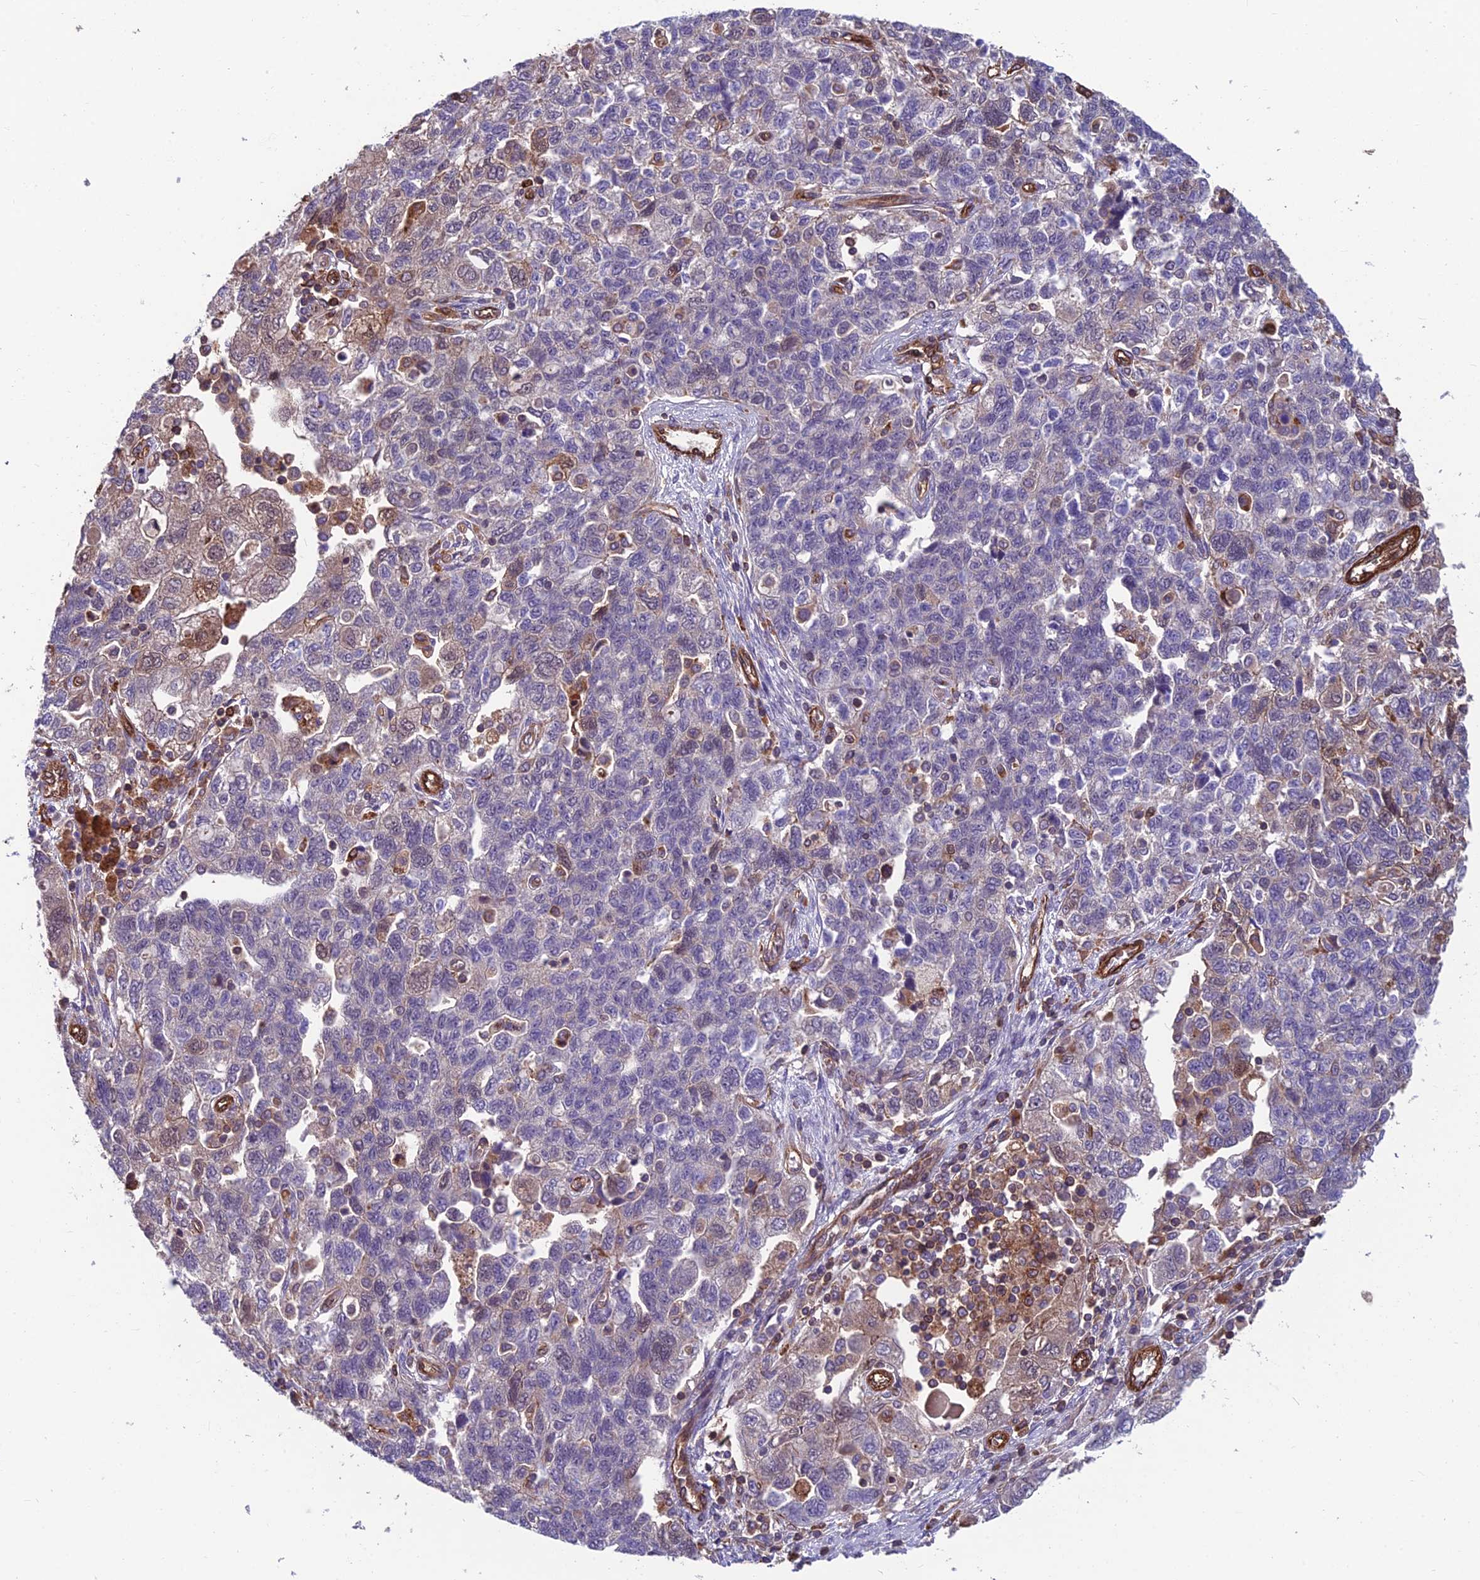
{"staining": {"intensity": "weak", "quantity": "<25%", "location": "cytoplasmic/membranous"}, "tissue": "ovarian cancer", "cell_type": "Tumor cells", "image_type": "cancer", "snomed": [{"axis": "morphology", "description": "Carcinoma, NOS"}, {"axis": "morphology", "description": "Cystadenocarcinoma, serous, NOS"}, {"axis": "topography", "description": "Ovary"}], "caption": "Human ovarian cancer stained for a protein using immunohistochemistry (IHC) reveals no expression in tumor cells.", "gene": "RTN4RL1", "patient": {"sex": "female", "age": 69}}